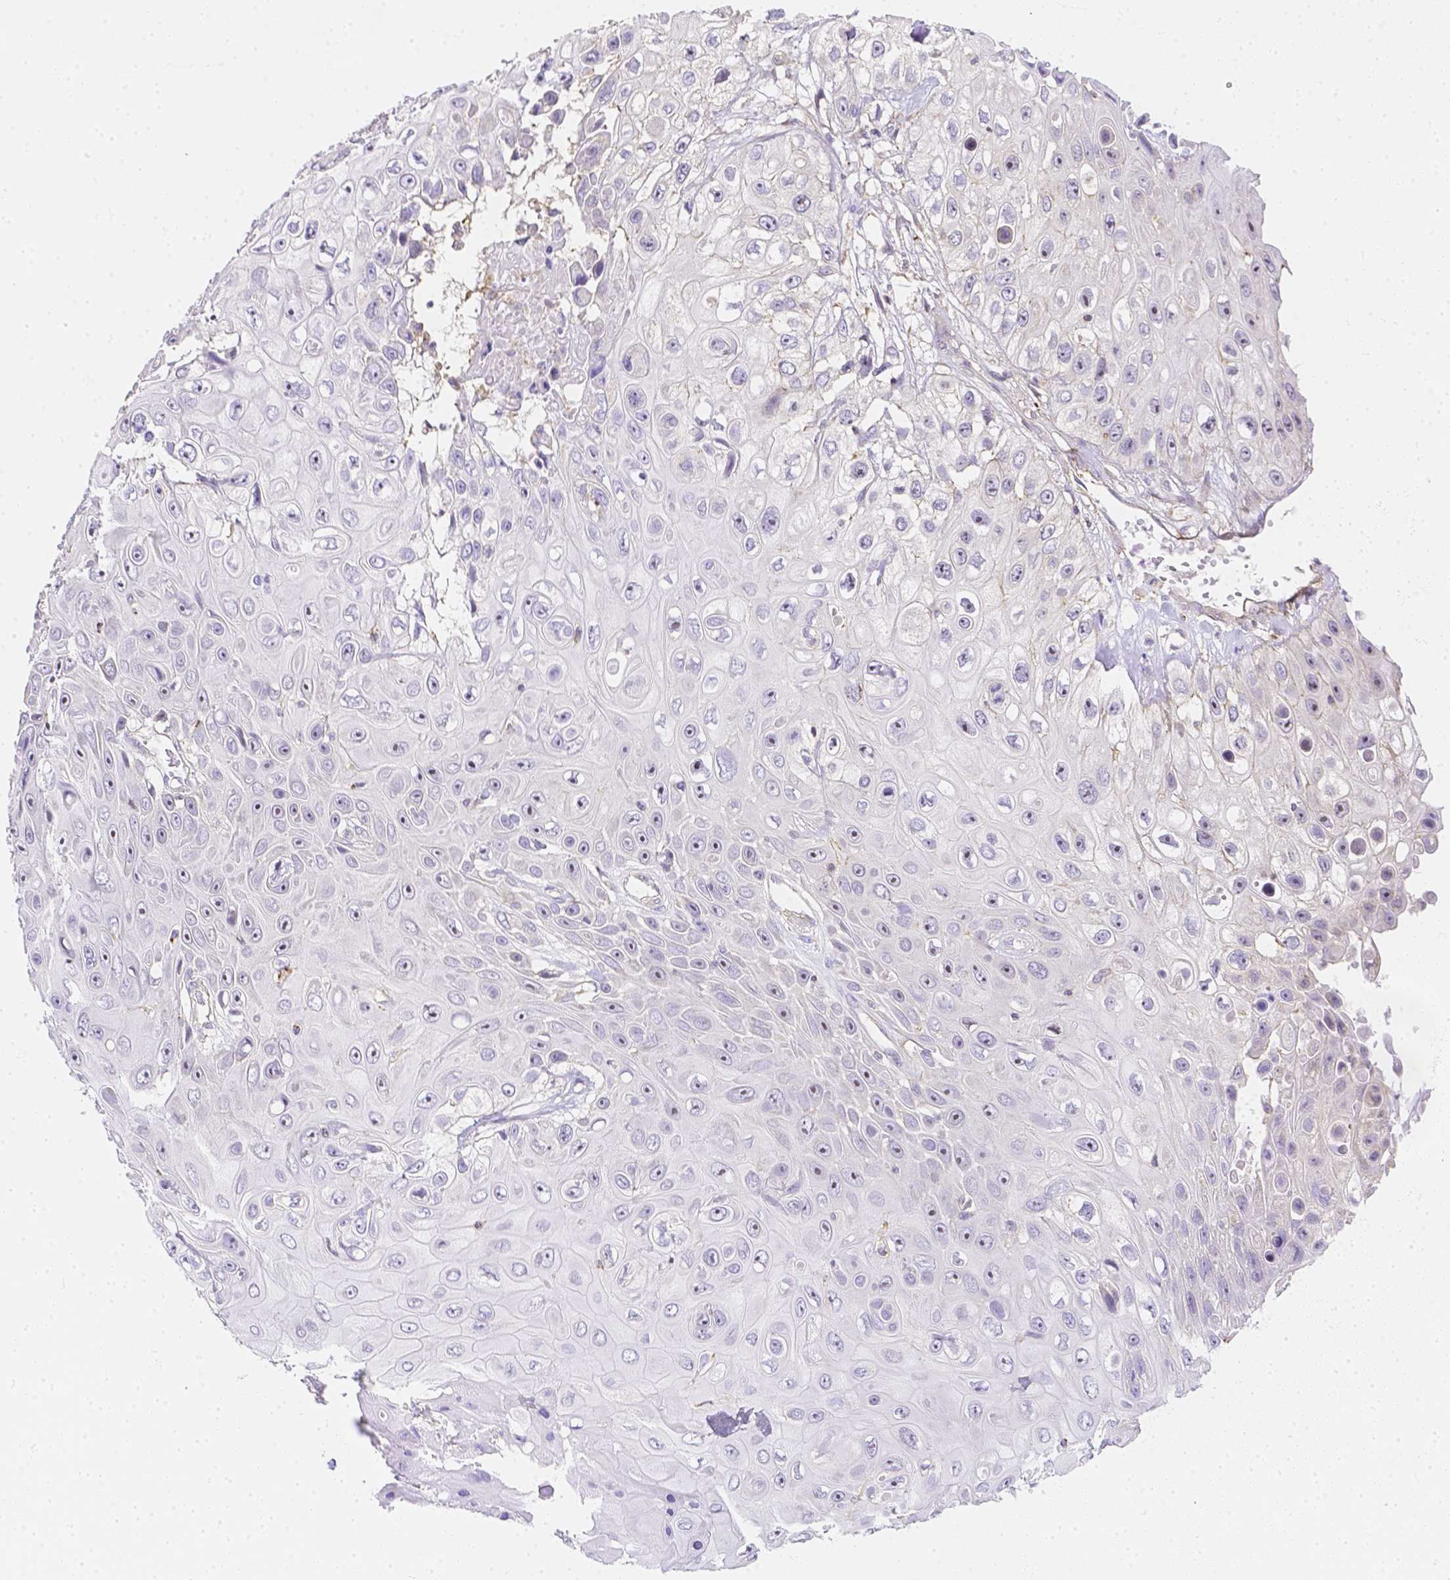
{"staining": {"intensity": "negative", "quantity": "none", "location": "none"}, "tissue": "skin cancer", "cell_type": "Tumor cells", "image_type": "cancer", "snomed": [{"axis": "morphology", "description": "Squamous cell carcinoma, NOS"}, {"axis": "topography", "description": "Skin"}], "caption": "Tumor cells are negative for protein expression in human skin squamous cell carcinoma. The staining is performed using DAB (3,3'-diaminobenzidine) brown chromogen with nuclei counter-stained in using hematoxylin.", "gene": "ASAH2", "patient": {"sex": "male", "age": 82}}